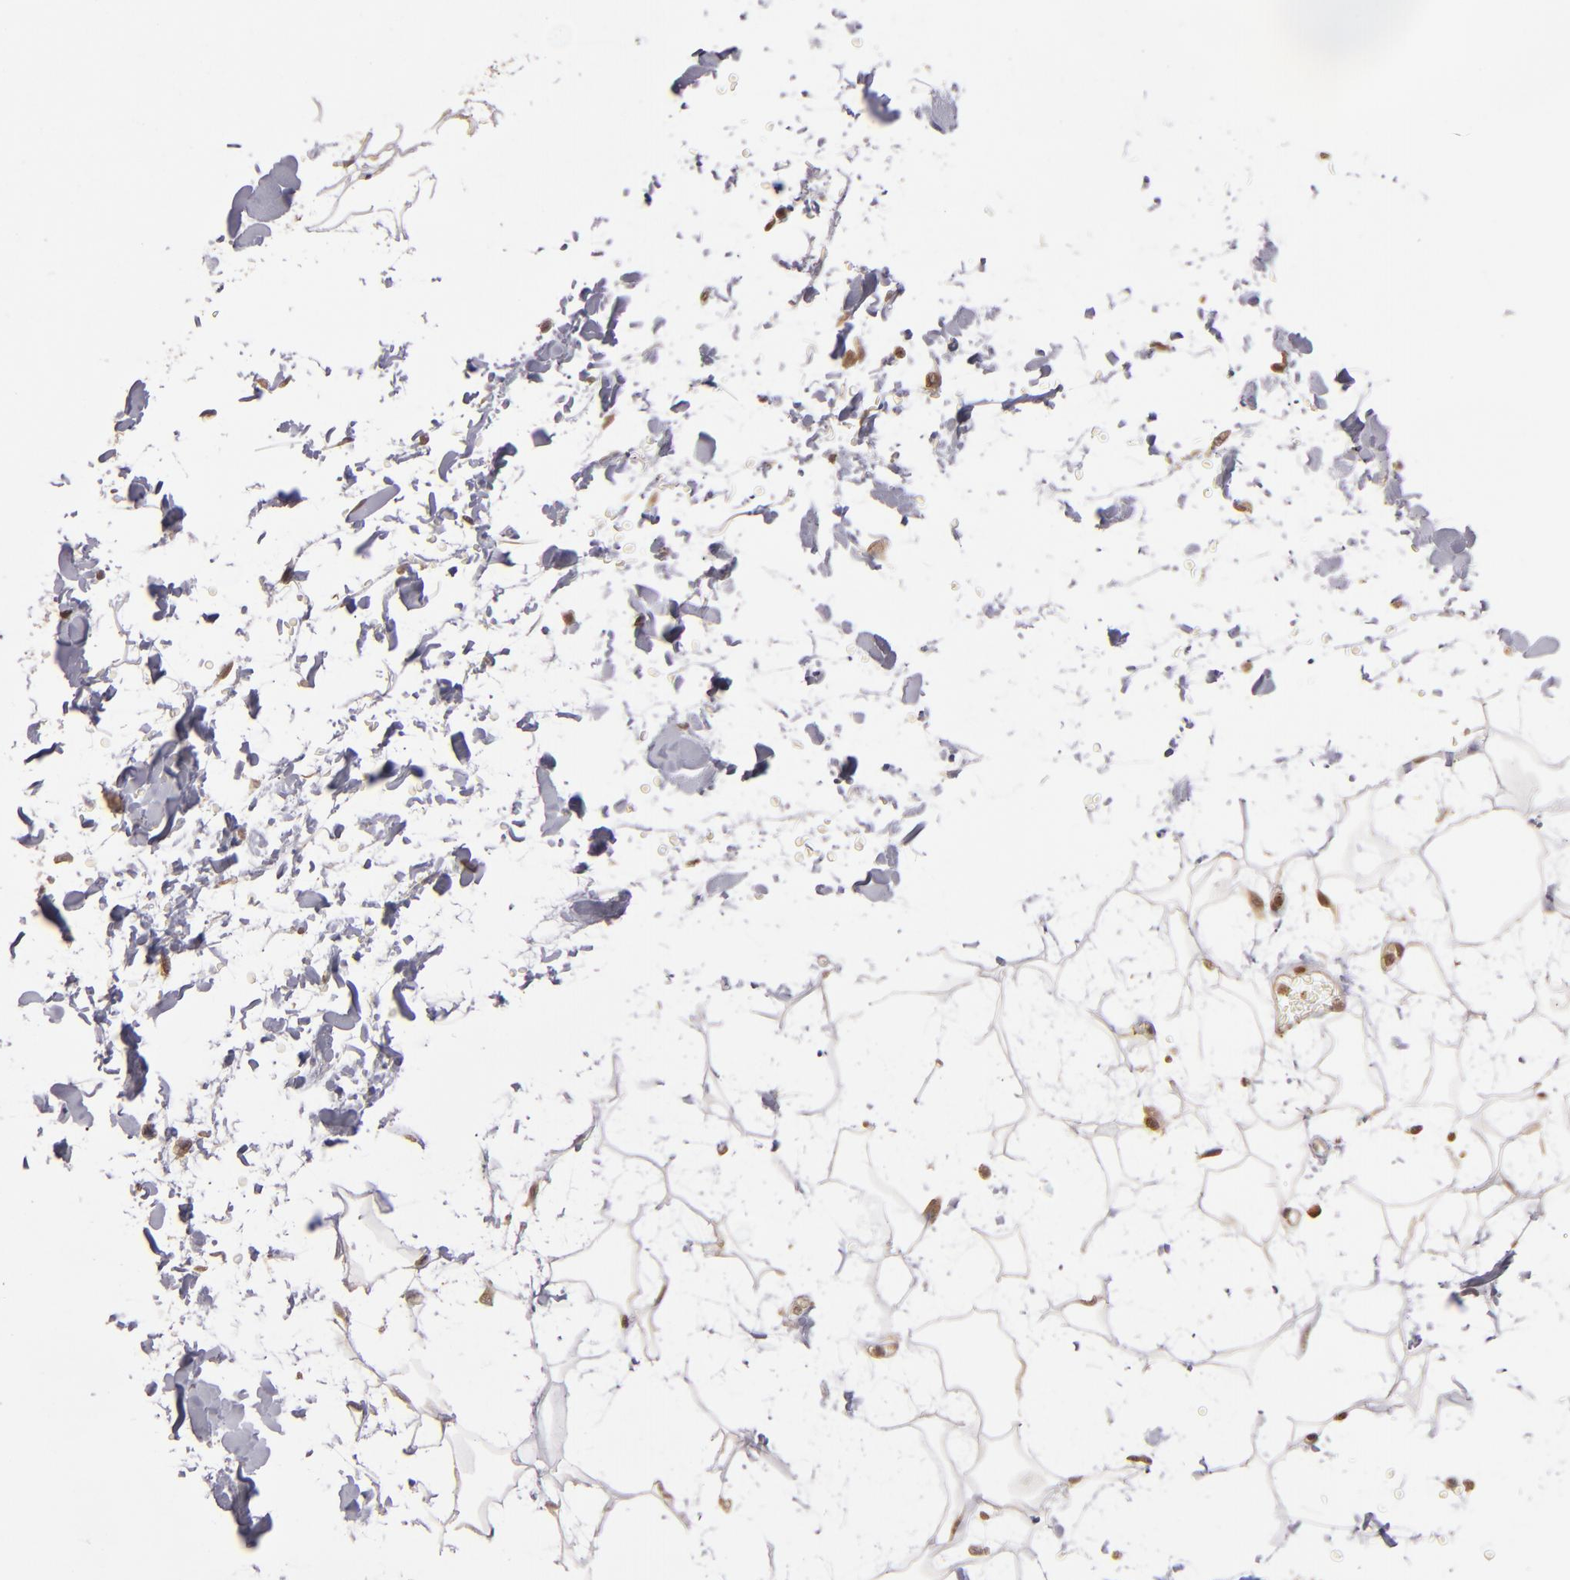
{"staining": {"intensity": "moderate", "quantity": "<25%", "location": "cytoplasmic/membranous"}, "tissue": "adipose tissue", "cell_type": "Adipocytes", "image_type": "normal", "snomed": [{"axis": "morphology", "description": "Normal tissue, NOS"}, {"axis": "topography", "description": "Soft tissue"}], "caption": "A brown stain labels moderate cytoplasmic/membranous expression of a protein in adipocytes of benign adipose tissue. (brown staining indicates protein expression, while blue staining denotes nuclei).", "gene": "MAPK3", "patient": {"sex": "male", "age": 72}}